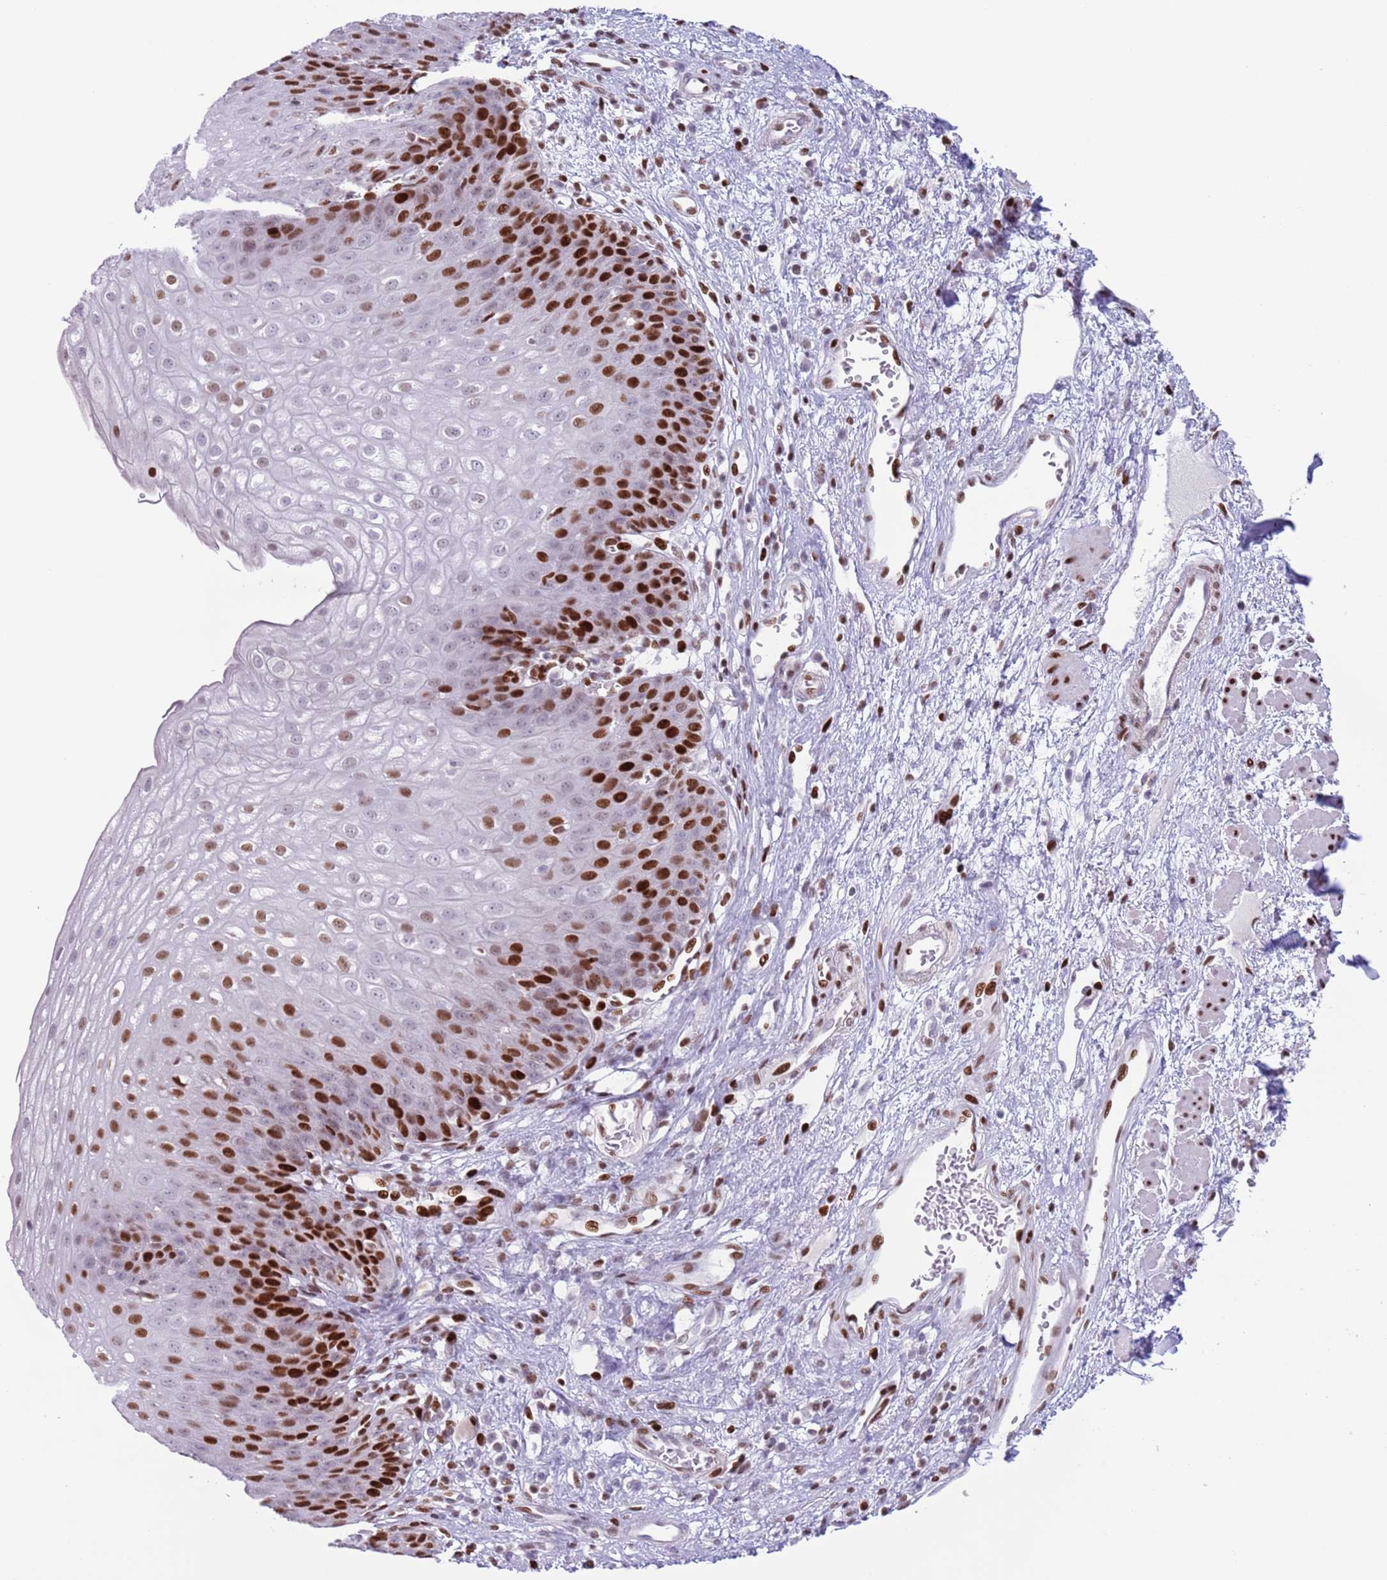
{"staining": {"intensity": "strong", "quantity": "25%-75%", "location": "nuclear"}, "tissue": "esophagus", "cell_type": "Squamous epithelial cells", "image_type": "normal", "snomed": [{"axis": "morphology", "description": "Normal tissue, NOS"}, {"axis": "topography", "description": "Esophagus"}], "caption": "This image exhibits benign esophagus stained with immunohistochemistry (IHC) to label a protein in brown. The nuclear of squamous epithelial cells show strong positivity for the protein. Nuclei are counter-stained blue.", "gene": "MFSD10", "patient": {"sex": "male", "age": 71}}